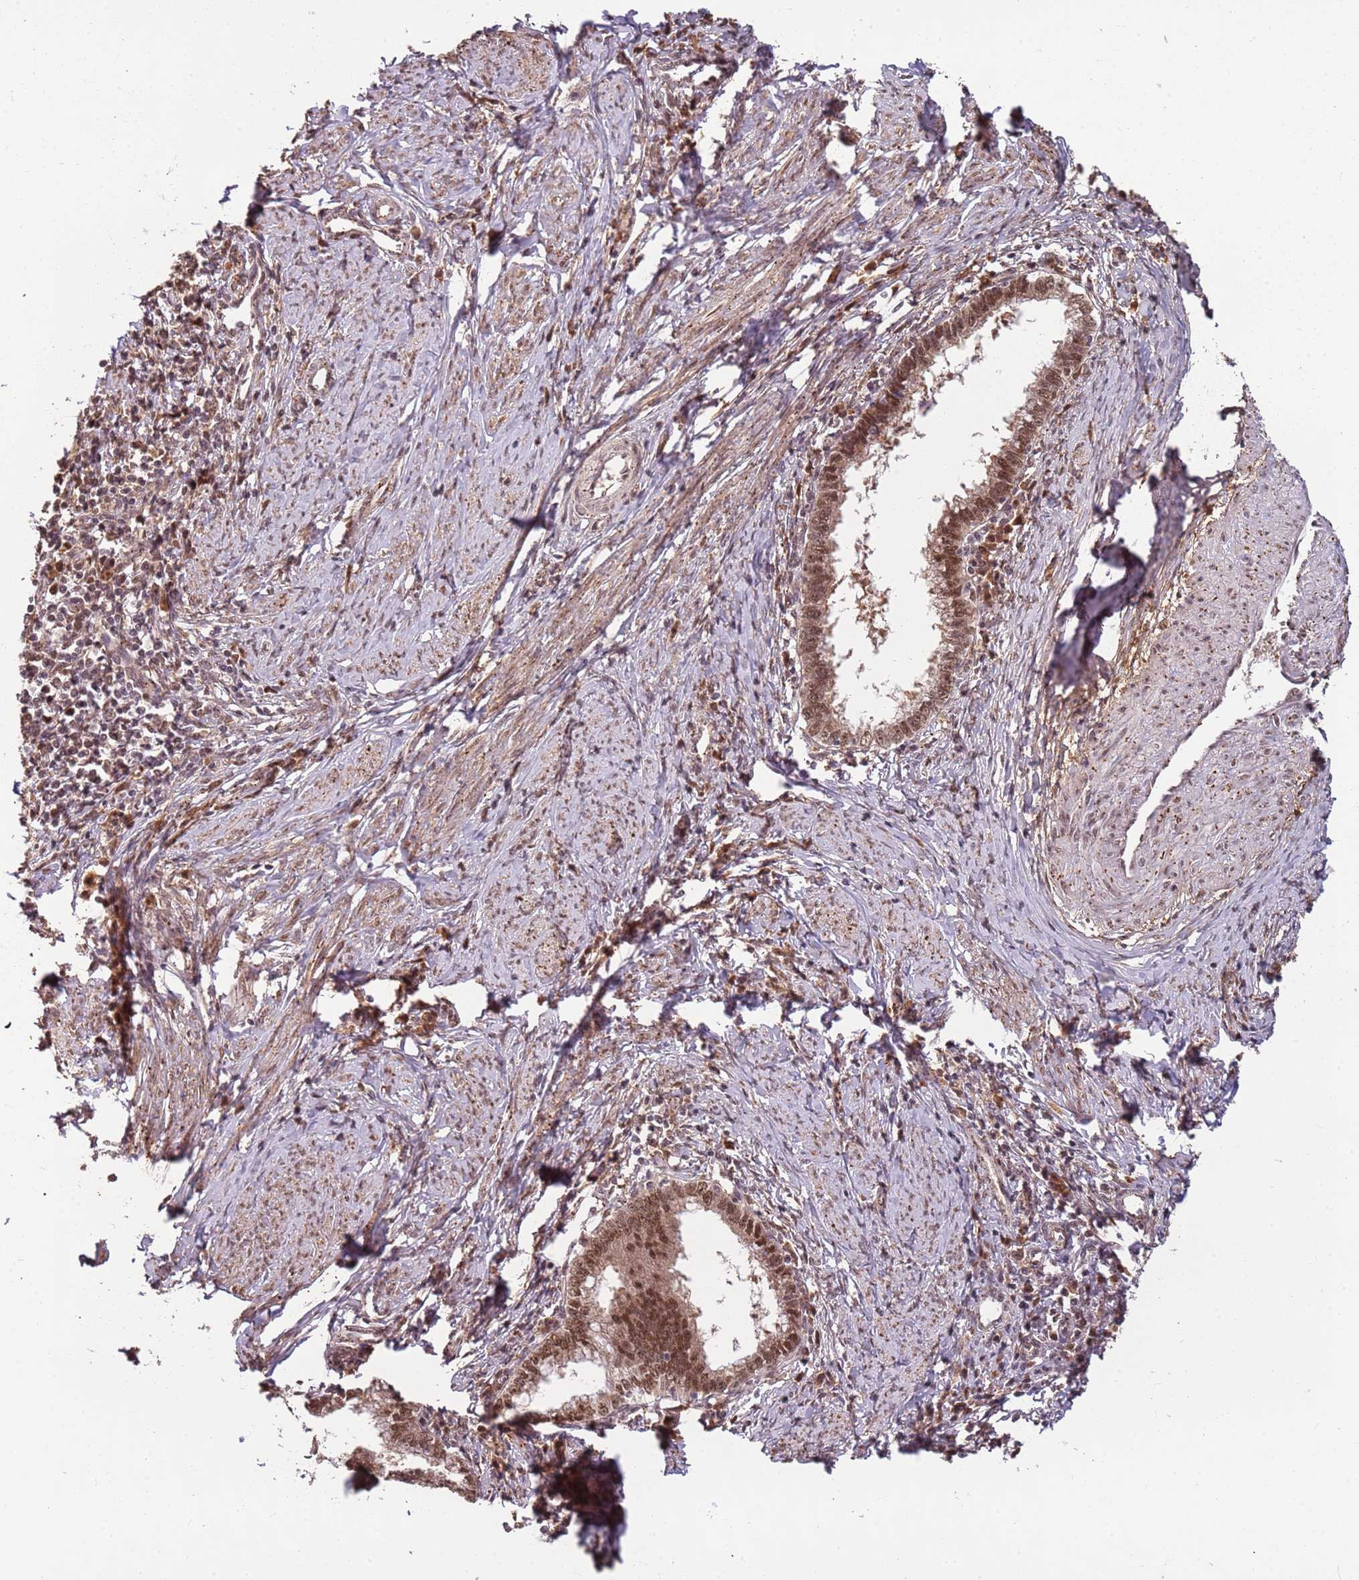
{"staining": {"intensity": "moderate", "quantity": ">75%", "location": "nuclear"}, "tissue": "cervical cancer", "cell_type": "Tumor cells", "image_type": "cancer", "snomed": [{"axis": "morphology", "description": "Adenocarcinoma, NOS"}, {"axis": "topography", "description": "Cervix"}], "caption": "Moderate nuclear expression for a protein is present in about >75% of tumor cells of adenocarcinoma (cervical) using immunohistochemistry.", "gene": "POLR3H", "patient": {"sex": "female", "age": 36}}